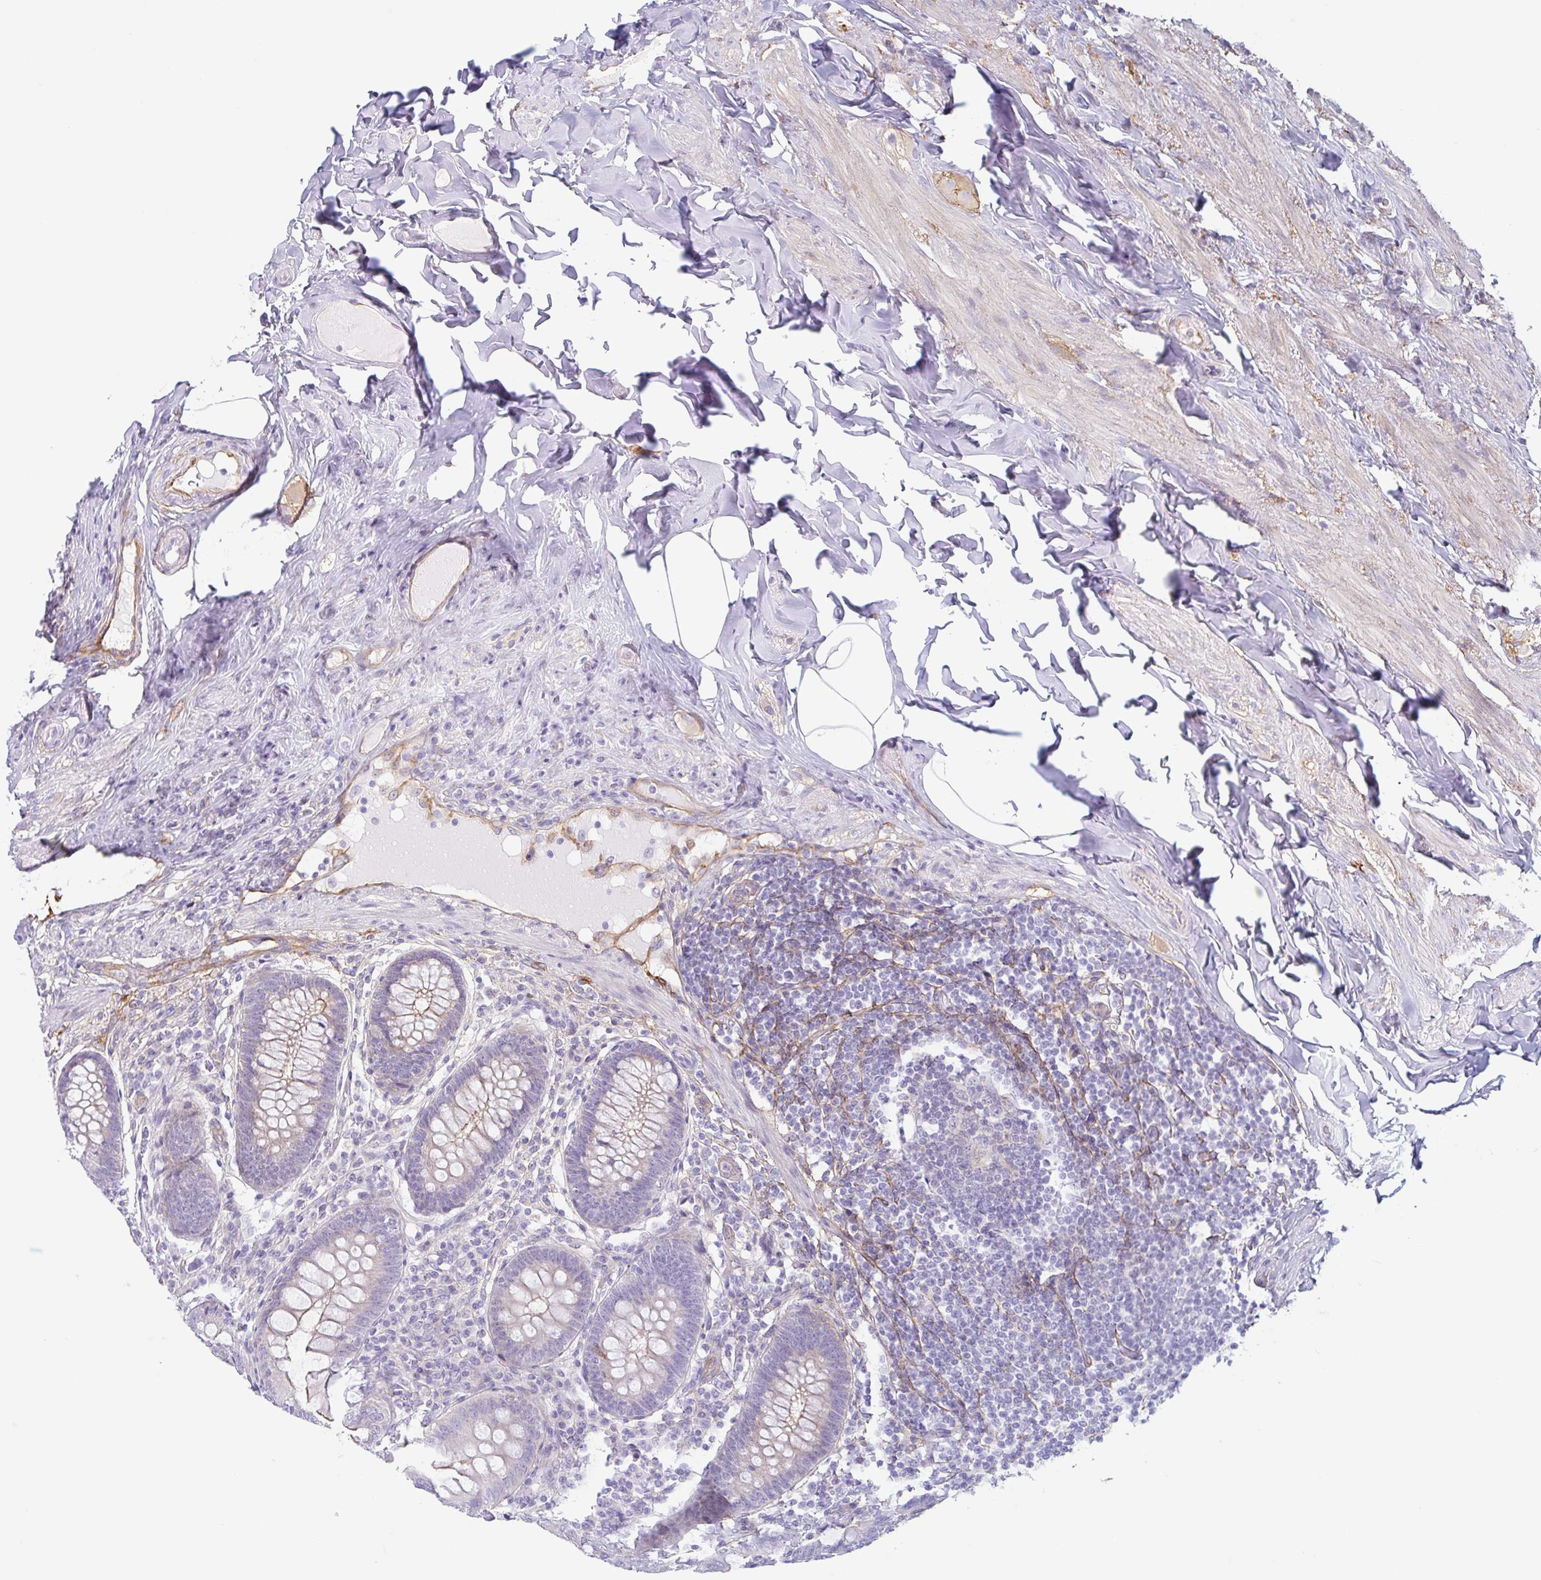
{"staining": {"intensity": "moderate", "quantity": "<25%", "location": "cytoplasmic/membranous"}, "tissue": "appendix", "cell_type": "Glandular cells", "image_type": "normal", "snomed": [{"axis": "morphology", "description": "Normal tissue, NOS"}, {"axis": "topography", "description": "Appendix"}], "caption": "Brown immunohistochemical staining in unremarkable appendix exhibits moderate cytoplasmic/membranous expression in approximately <25% of glandular cells.", "gene": "MYH10", "patient": {"sex": "male", "age": 71}}